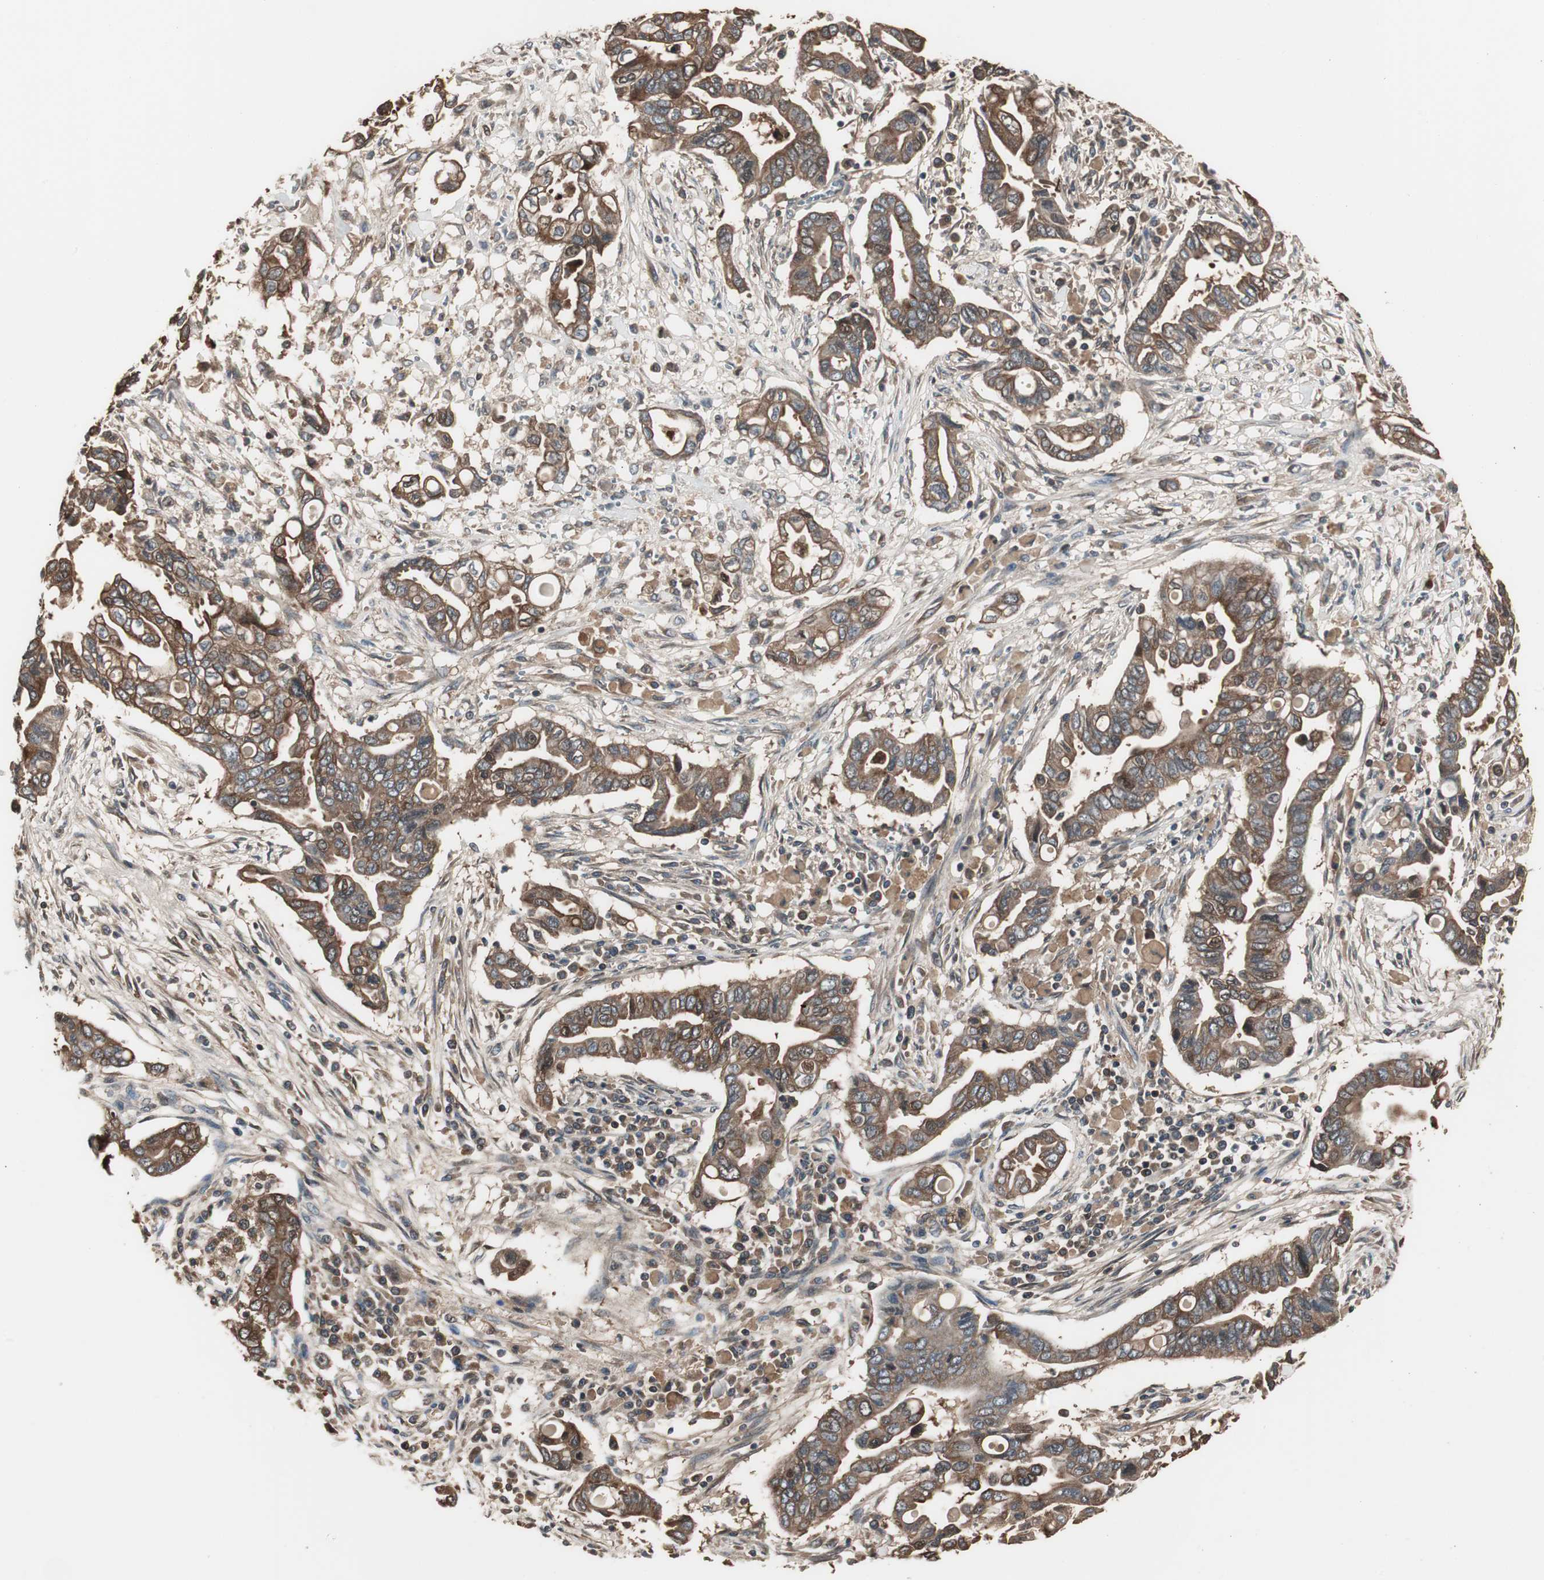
{"staining": {"intensity": "moderate", "quantity": ">75%", "location": "cytoplasmic/membranous"}, "tissue": "pancreatic cancer", "cell_type": "Tumor cells", "image_type": "cancer", "snomed": [{"axis": "morphology", "description": "Adenocarcinoma, NOS"}, {"axis": "topography", "description": "Pancreas"}], "caption": "High-magnification brightfield microscopy of pancreatic cancer (adenocarcinoma) stained with DAB (3,3'-diaminobenzidine) (brown) and counterstained with hematoxylin (blue). tumor cells exhibit moderate cytoplasmic/membranous staining is identified in about>75% of cells.", "gene": "CAPNS1", "patient": {"sex": "female", "age": 57}}